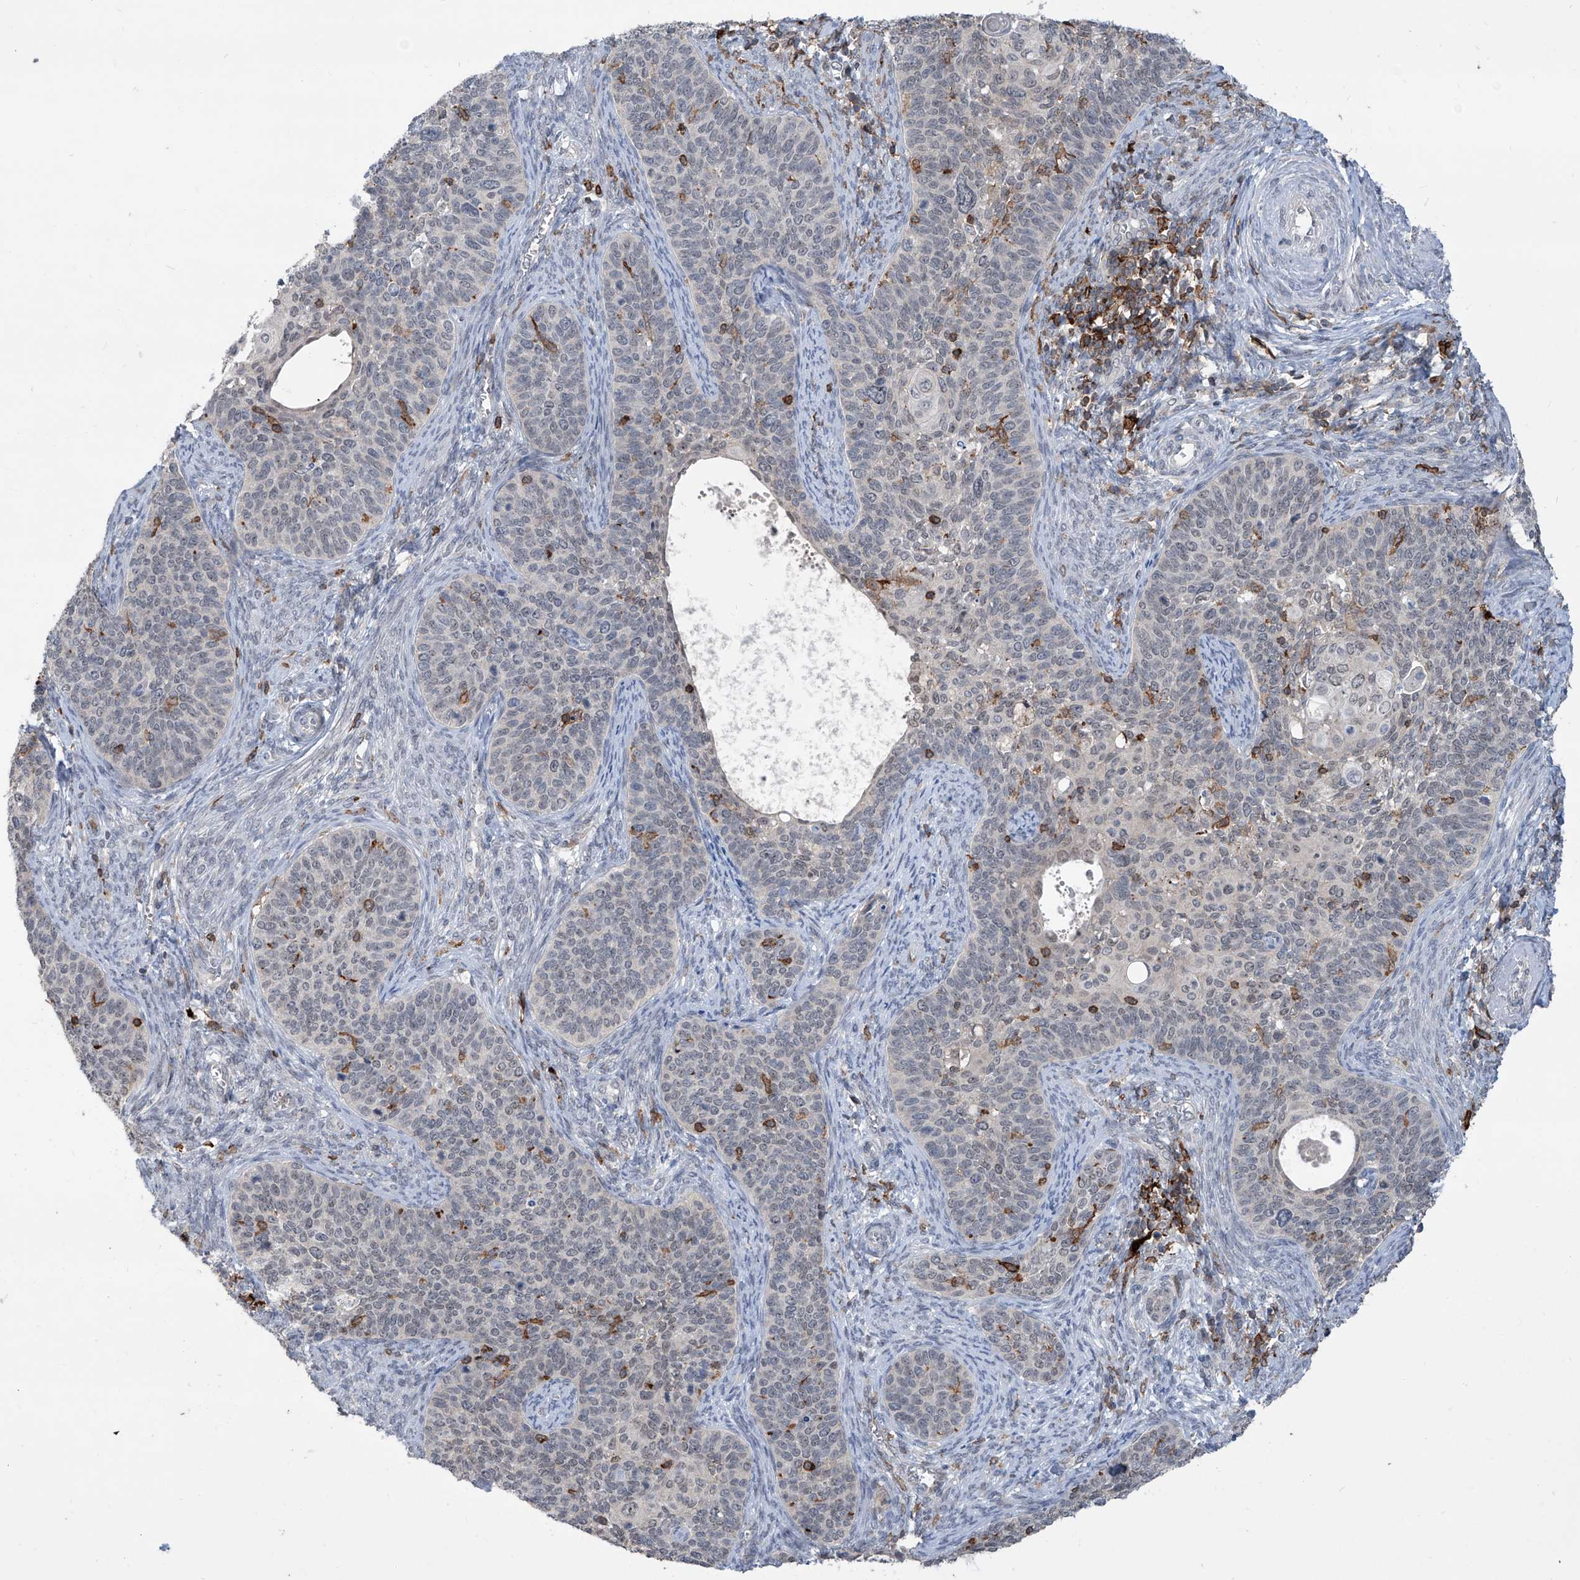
{"staining": {"intensity": "weak", "quantity": "<25%", "location": "cytoplasmic/membranous,nuclear"}, "tissue": "cervical cancer", "cell_type": "Tumor cells", "image_type": "cancer", "snomed": [{"axis": "morphology", "description": "Squamous cell carcinoma, NOS"}, {"axis": "topography", "description": "Cervix"}], "caption": "The immunohistochemistry photomicrograph has no significant expression in tumor cells of cervical cancer (squamous cell carcinoma) tissue.", "gene": "ZBTB48", "patient": {"sex": "female", "age": 33}}